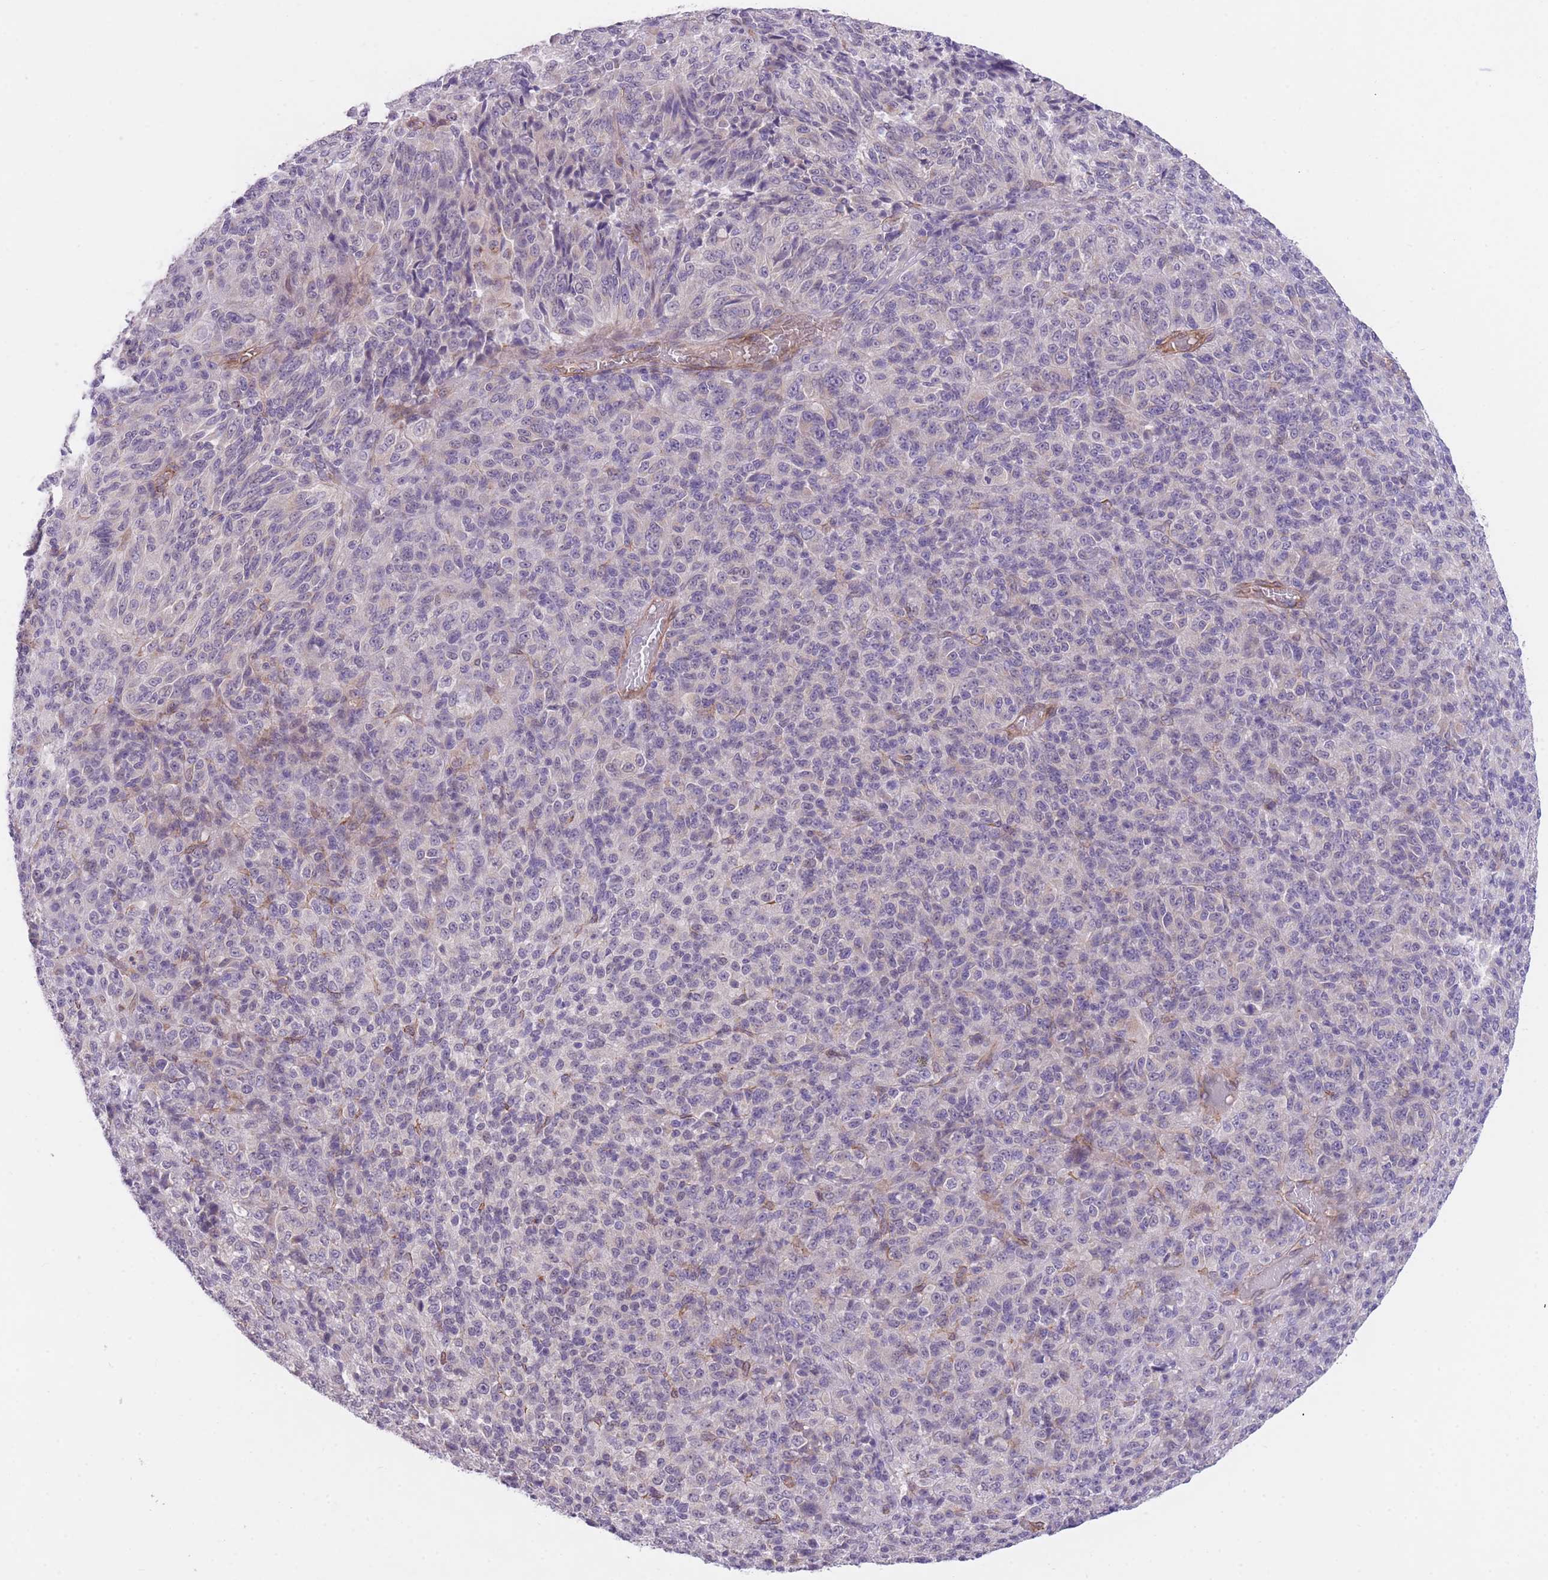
{"staining": {"intensity": "negative", "quantity": "none", "location": "none"}, "tissue": "melanoma", "cell_type": "Tumor cells", "image_type": "cancer", "snomed": [{"axis": "morphology", "description": "Malignant melanoma, Metastatic site"}, {"axis": "topography", "description": "Brain"}], "caption": "This is an IHC photomicrograph of human malignant melanoma (metastatic site). There is no expression in tumor cells.", "gene": "QTRT1", "patient": {"sex": "female", "age": 56}}